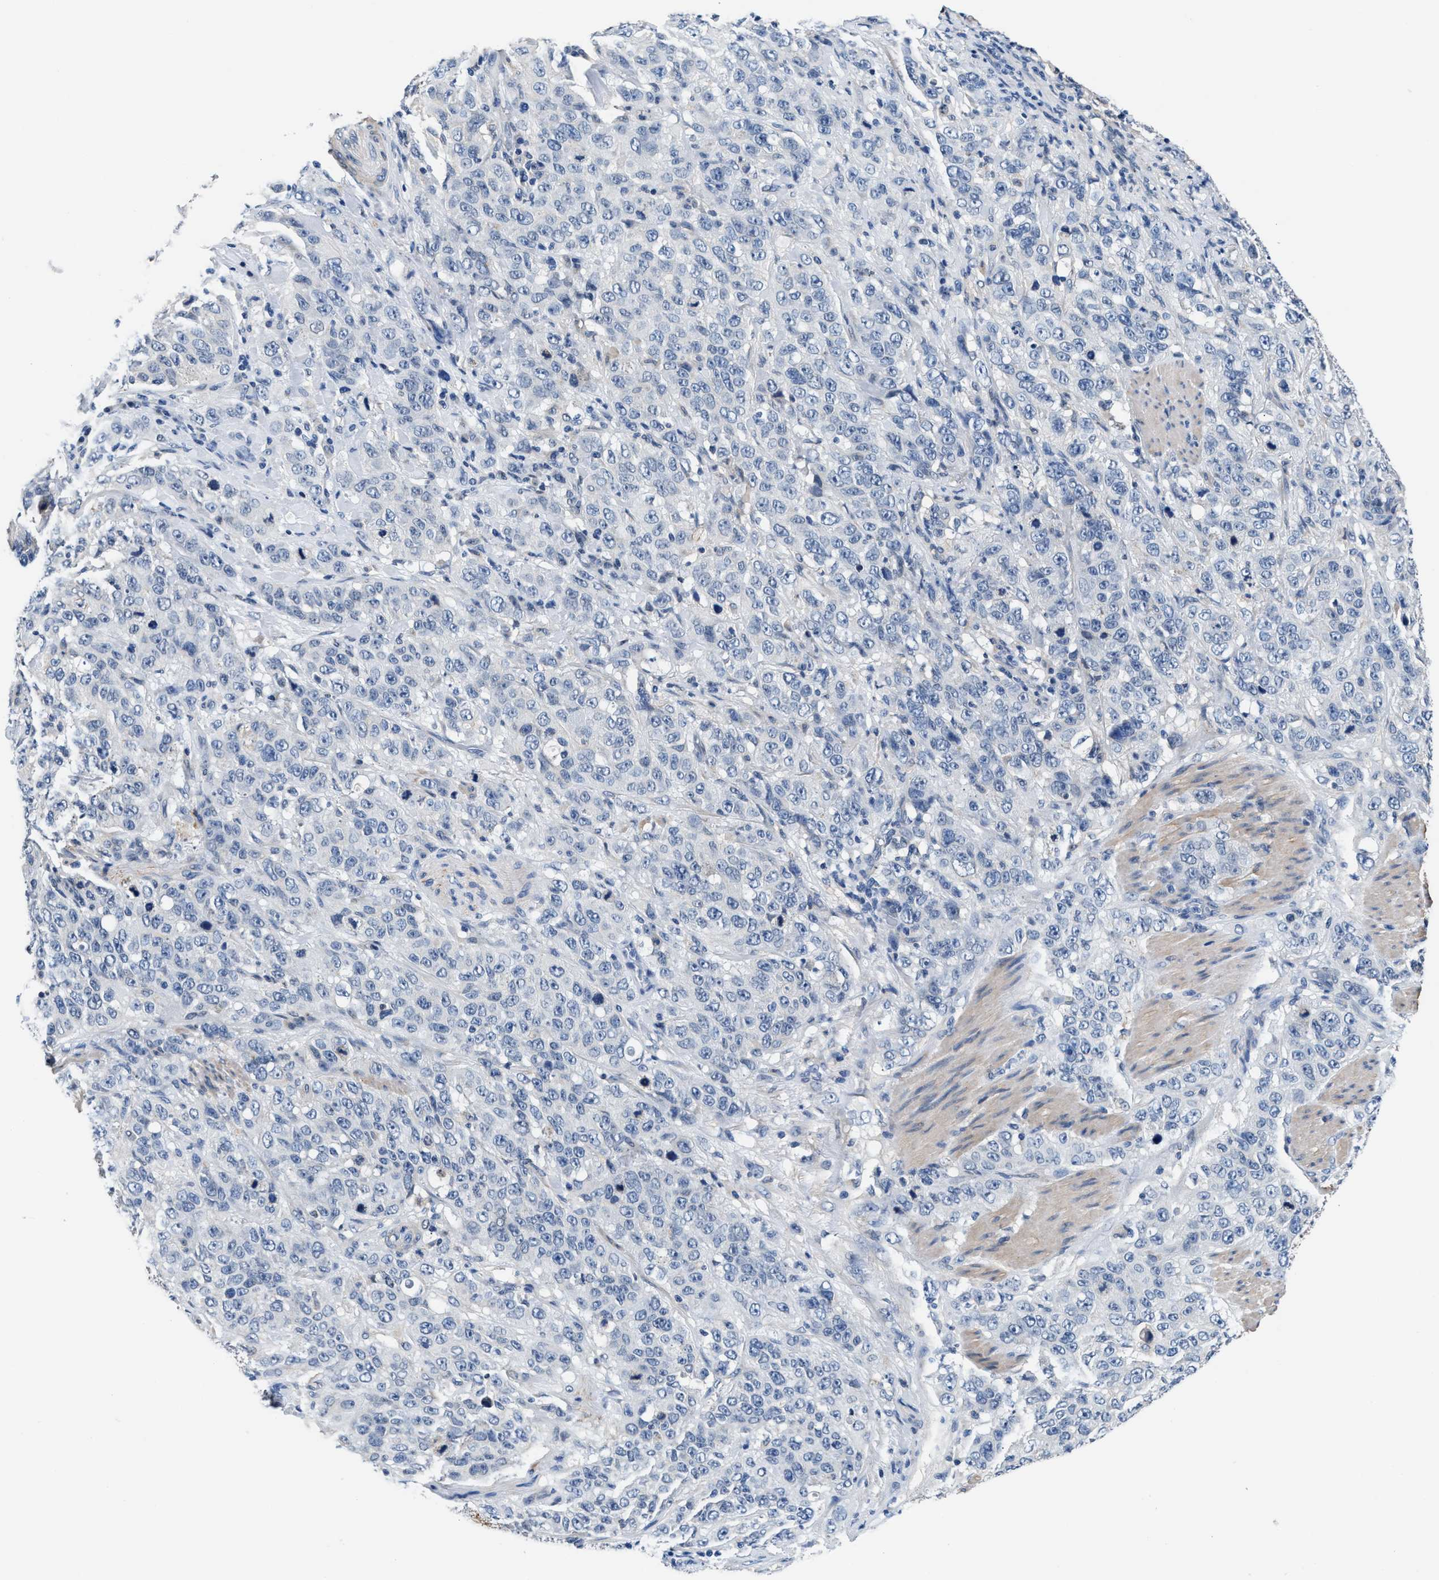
{"staining": {"intensity": "negative", "quantity": "none", "location": "none"}, "tissue": "stomach cancer", "cell_type": "Tumor cells", "image_type": "cancer", "snomed": [{"axis": "morphology", "description": "Adenocarcinoma, NOS"}, {"axis": "topography", "description": "Stomach"}], "caption": "Stomach cancer stained for a protein using IHC reveals no staining tumor cells.", "gene": "MYH3", "patient": {"sex": "male", "age": 48}}